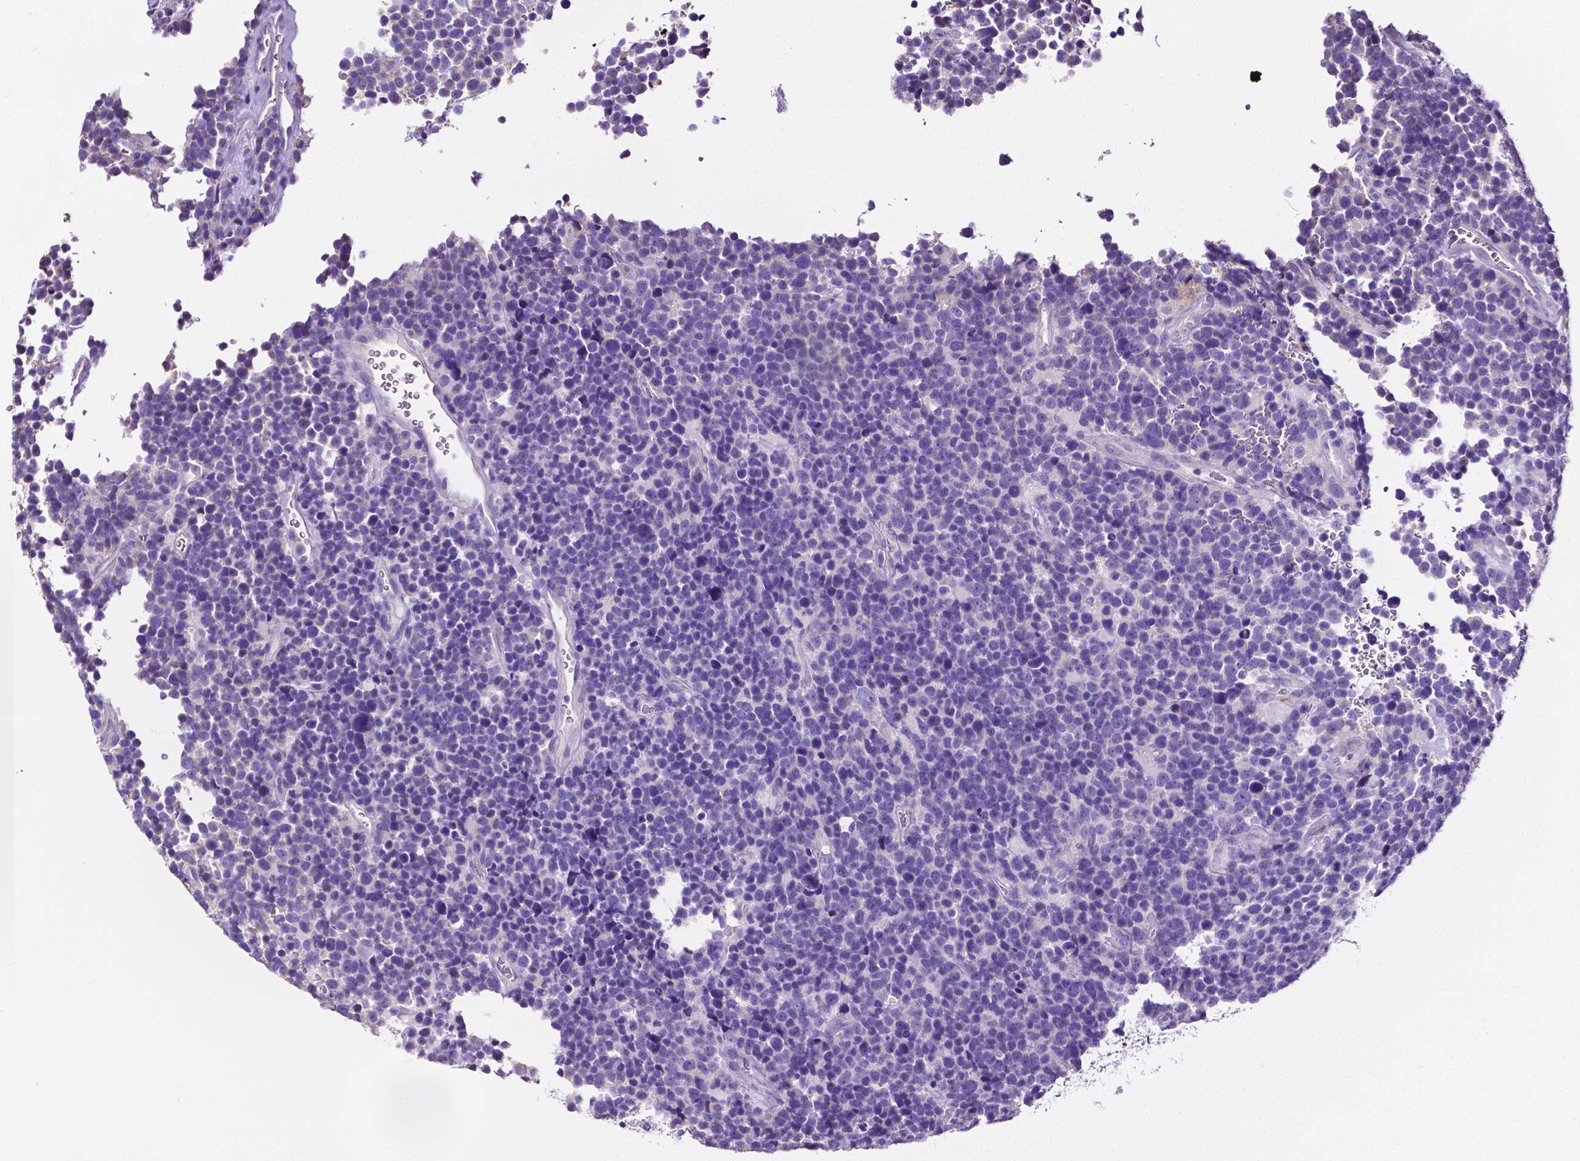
{"staining": {"intensity": "negative", "quantity": "none", "location": "none"}, "tissue": "glioma", "cell_type": "Tumor cells", "image_type": "cancer", "snomed": [{"axis": "morphology", "description": "Glioma, malignant, High grade"}, {"axis": "topography", "description": "Brain"}], "caption": "Immunohistochemistry photomicrograph of human malignant glioma (high-grade) stained for a protein (brown), which shows no staining in tumor cells.", "gene": "MMP9", "patient": {"sex": "male", "age": 33}}